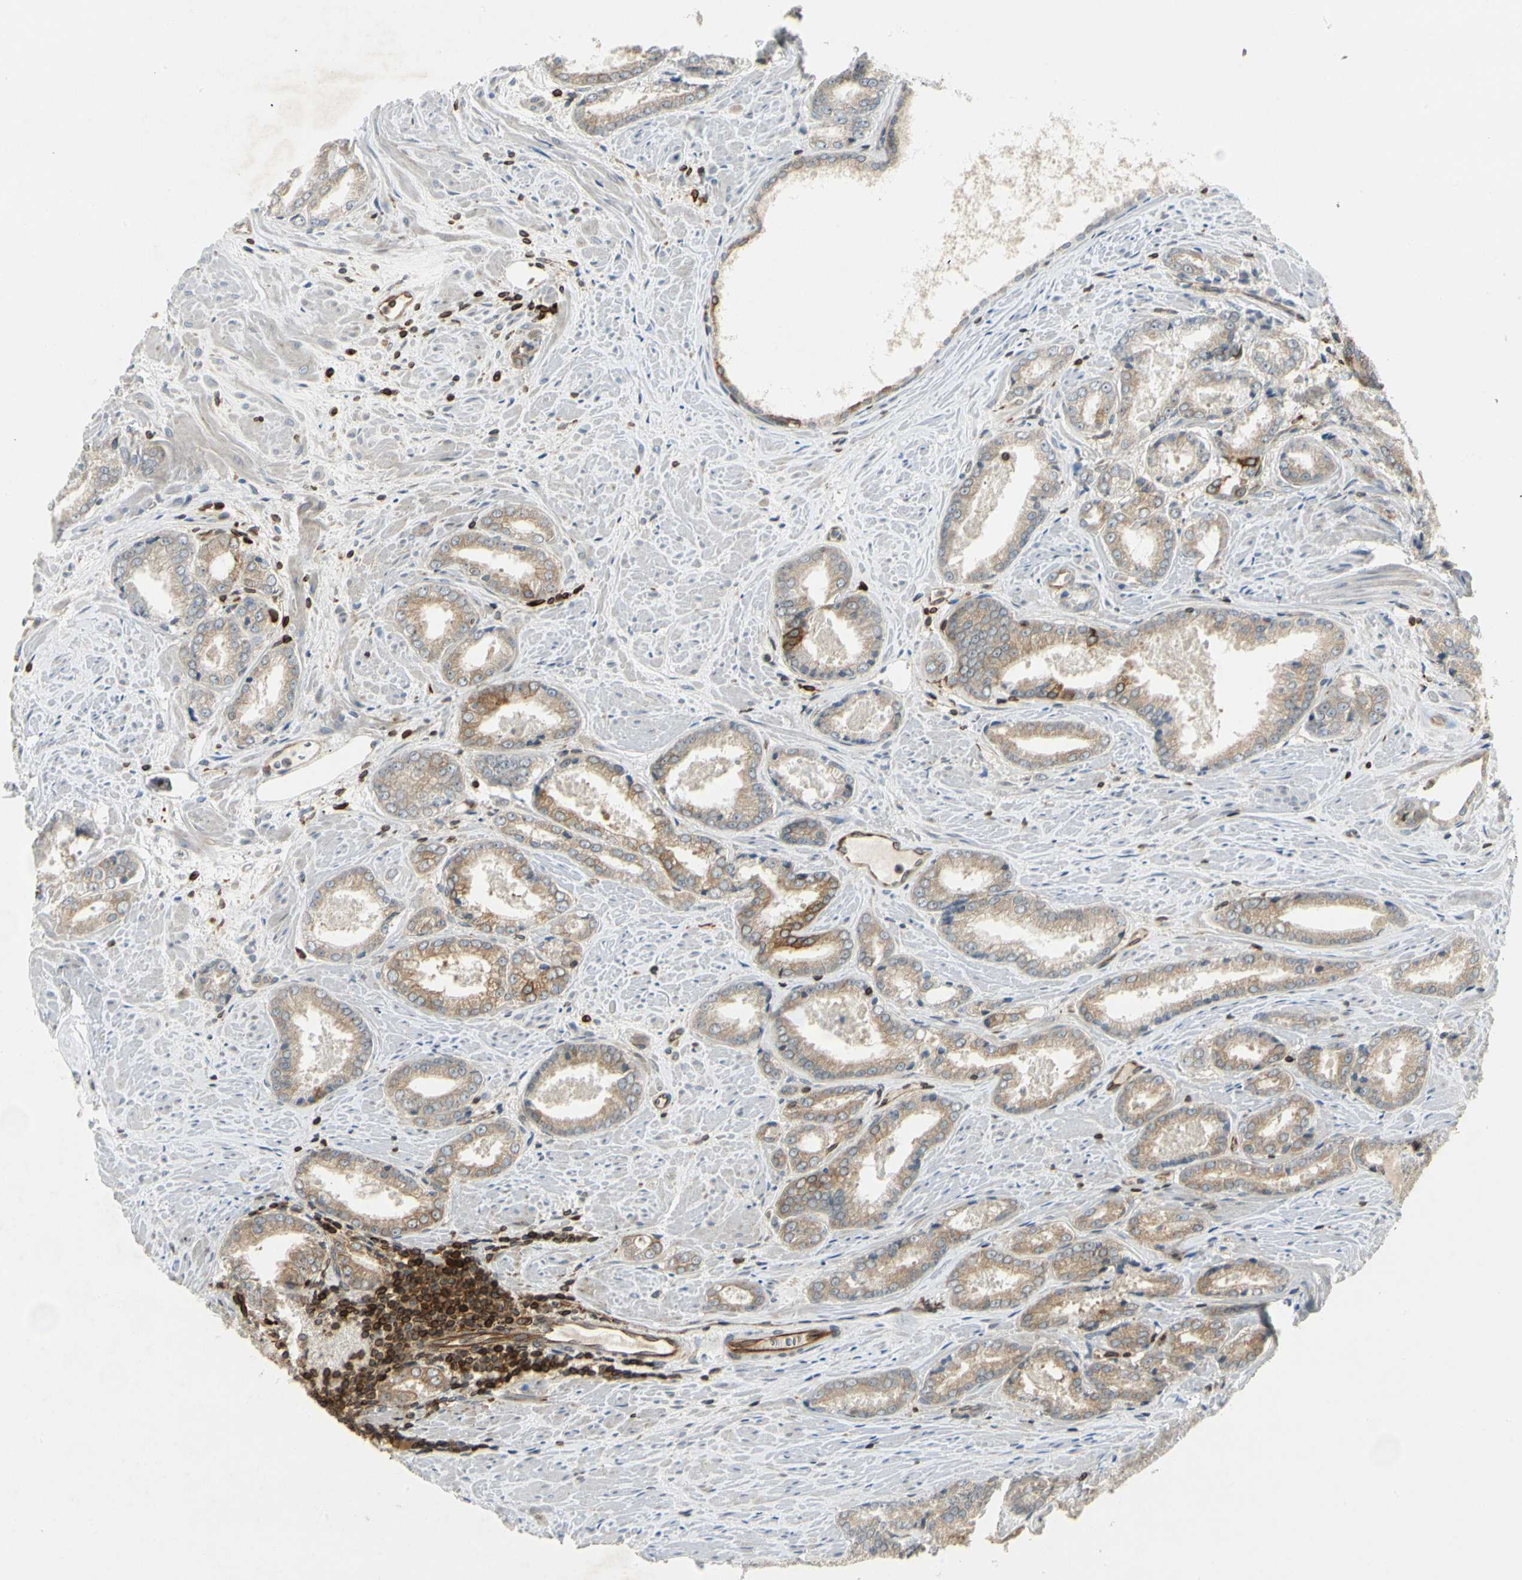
{"staining": {"intensity": "weak", "quantity": "25%-75%", "location": "cytoplasmic/membranous"}, "tissue": "prostate cancer", "cell_type": "Tumor cells", "image_type": "cancer", "snomed": [{"axis": "morphology", "description": "Adenocarcinoma, Low grade"}, {"axis": "topography", "description": "Prostate"}], "caption": "Immunohistochemistry (IHC) photomicrograph of neoplastic tissue: prostate cancer (adenocarcinoma (low-grade)) stained using immunohistochemistry exhibits low levels of weak protein expression localized specifically in the cytoplasmic/membranous of tumor cells, appearing as a cytoplasmic/membranous brown color.", "gene": "TAPBP", "patient": {"sex": "male", "age": 64}}